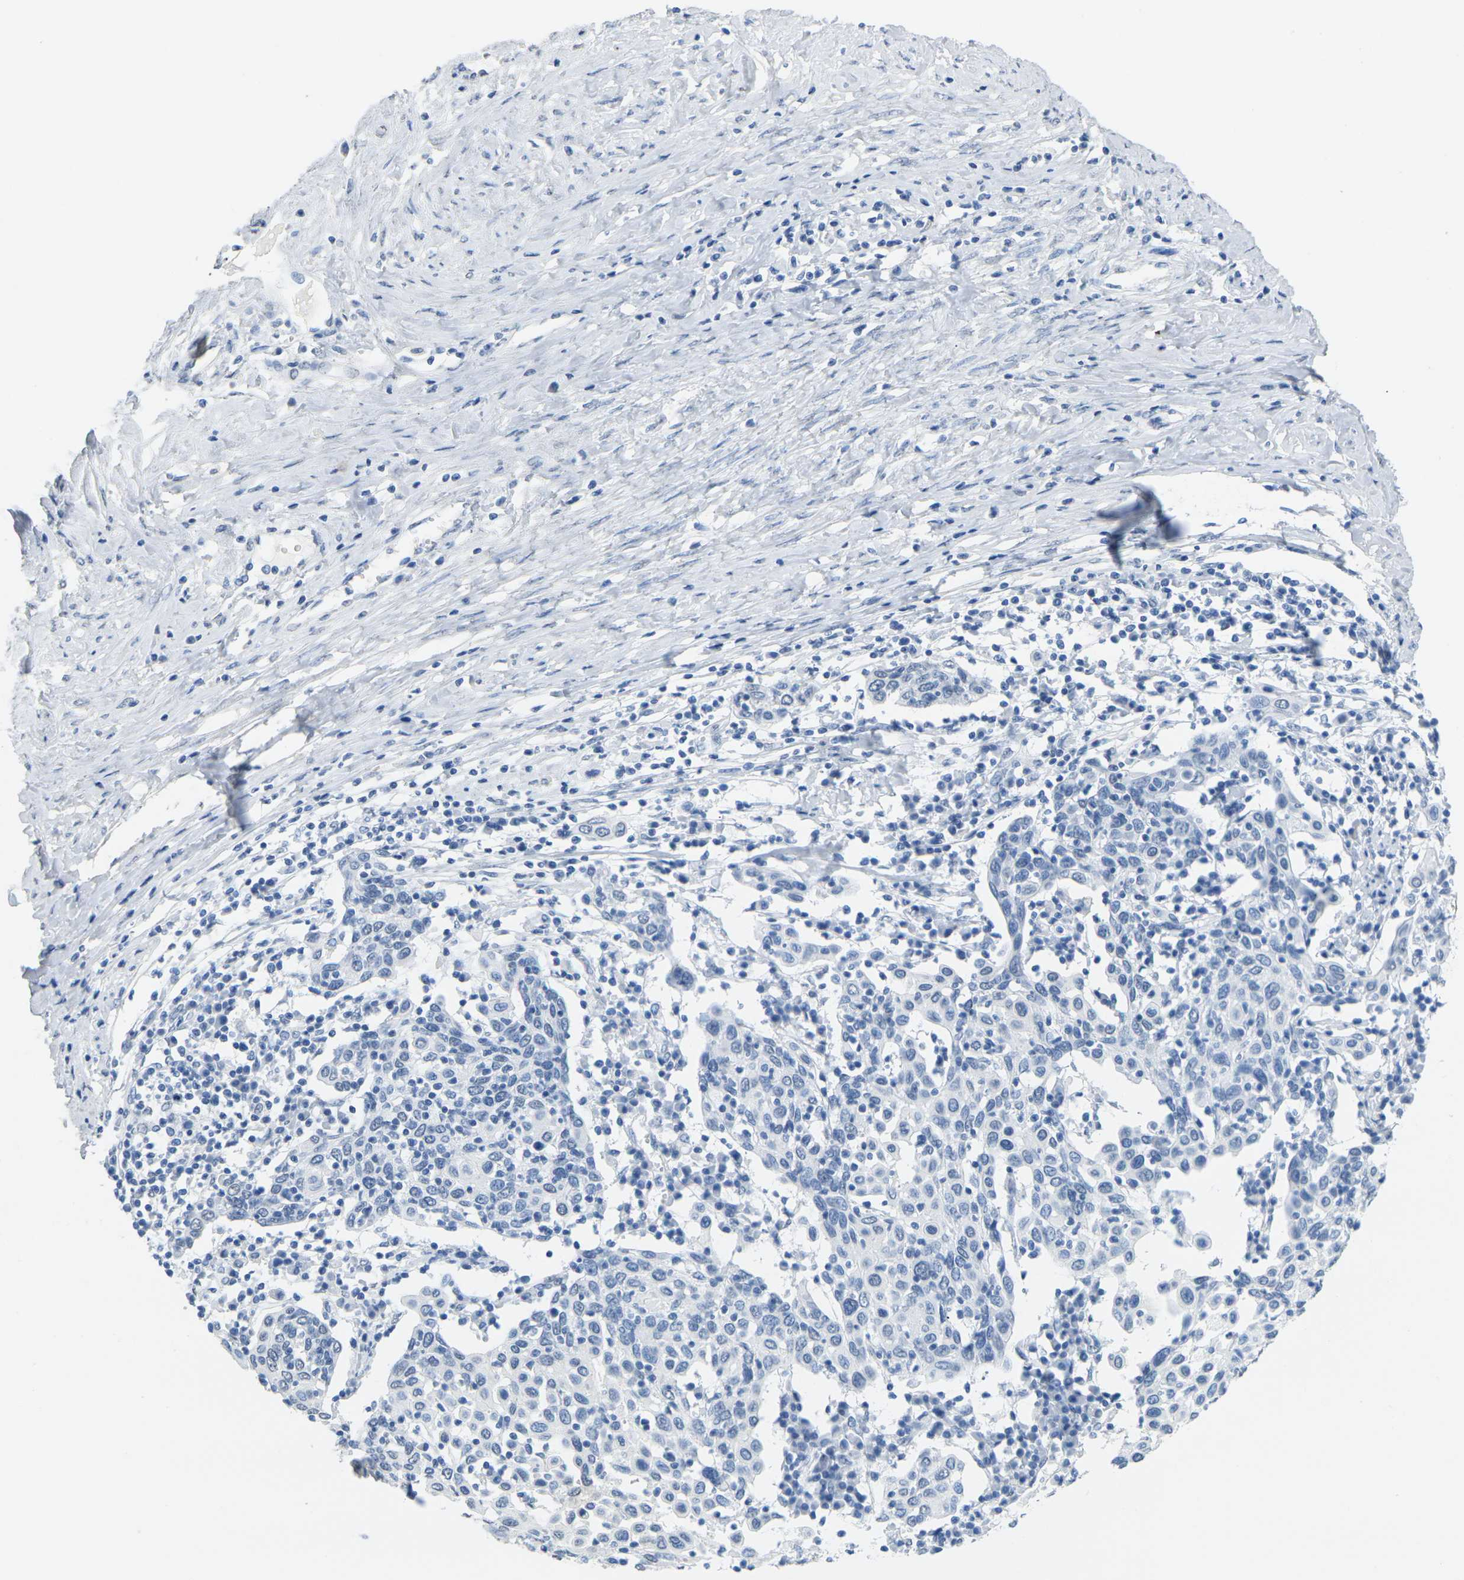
{"staining": {"intensity": "negative", "quantity": "none", "location": "none"}, "tissue": "cervical cancer", "cell_type": "Tumor cells", "image_type": "cancer", "snomed": [{"axis": "morphology", "description": "Squamous cell carcinoma, NOS"}, {"axis": "topography", "description": "Cervix"}], "caption": "Protein analysis of squamous cell carcinoma (cervical) exhibits no significant positivity in tumor cells.", "gene": "CTAG1A", "patient": {"sex": "female", "age": 40}}